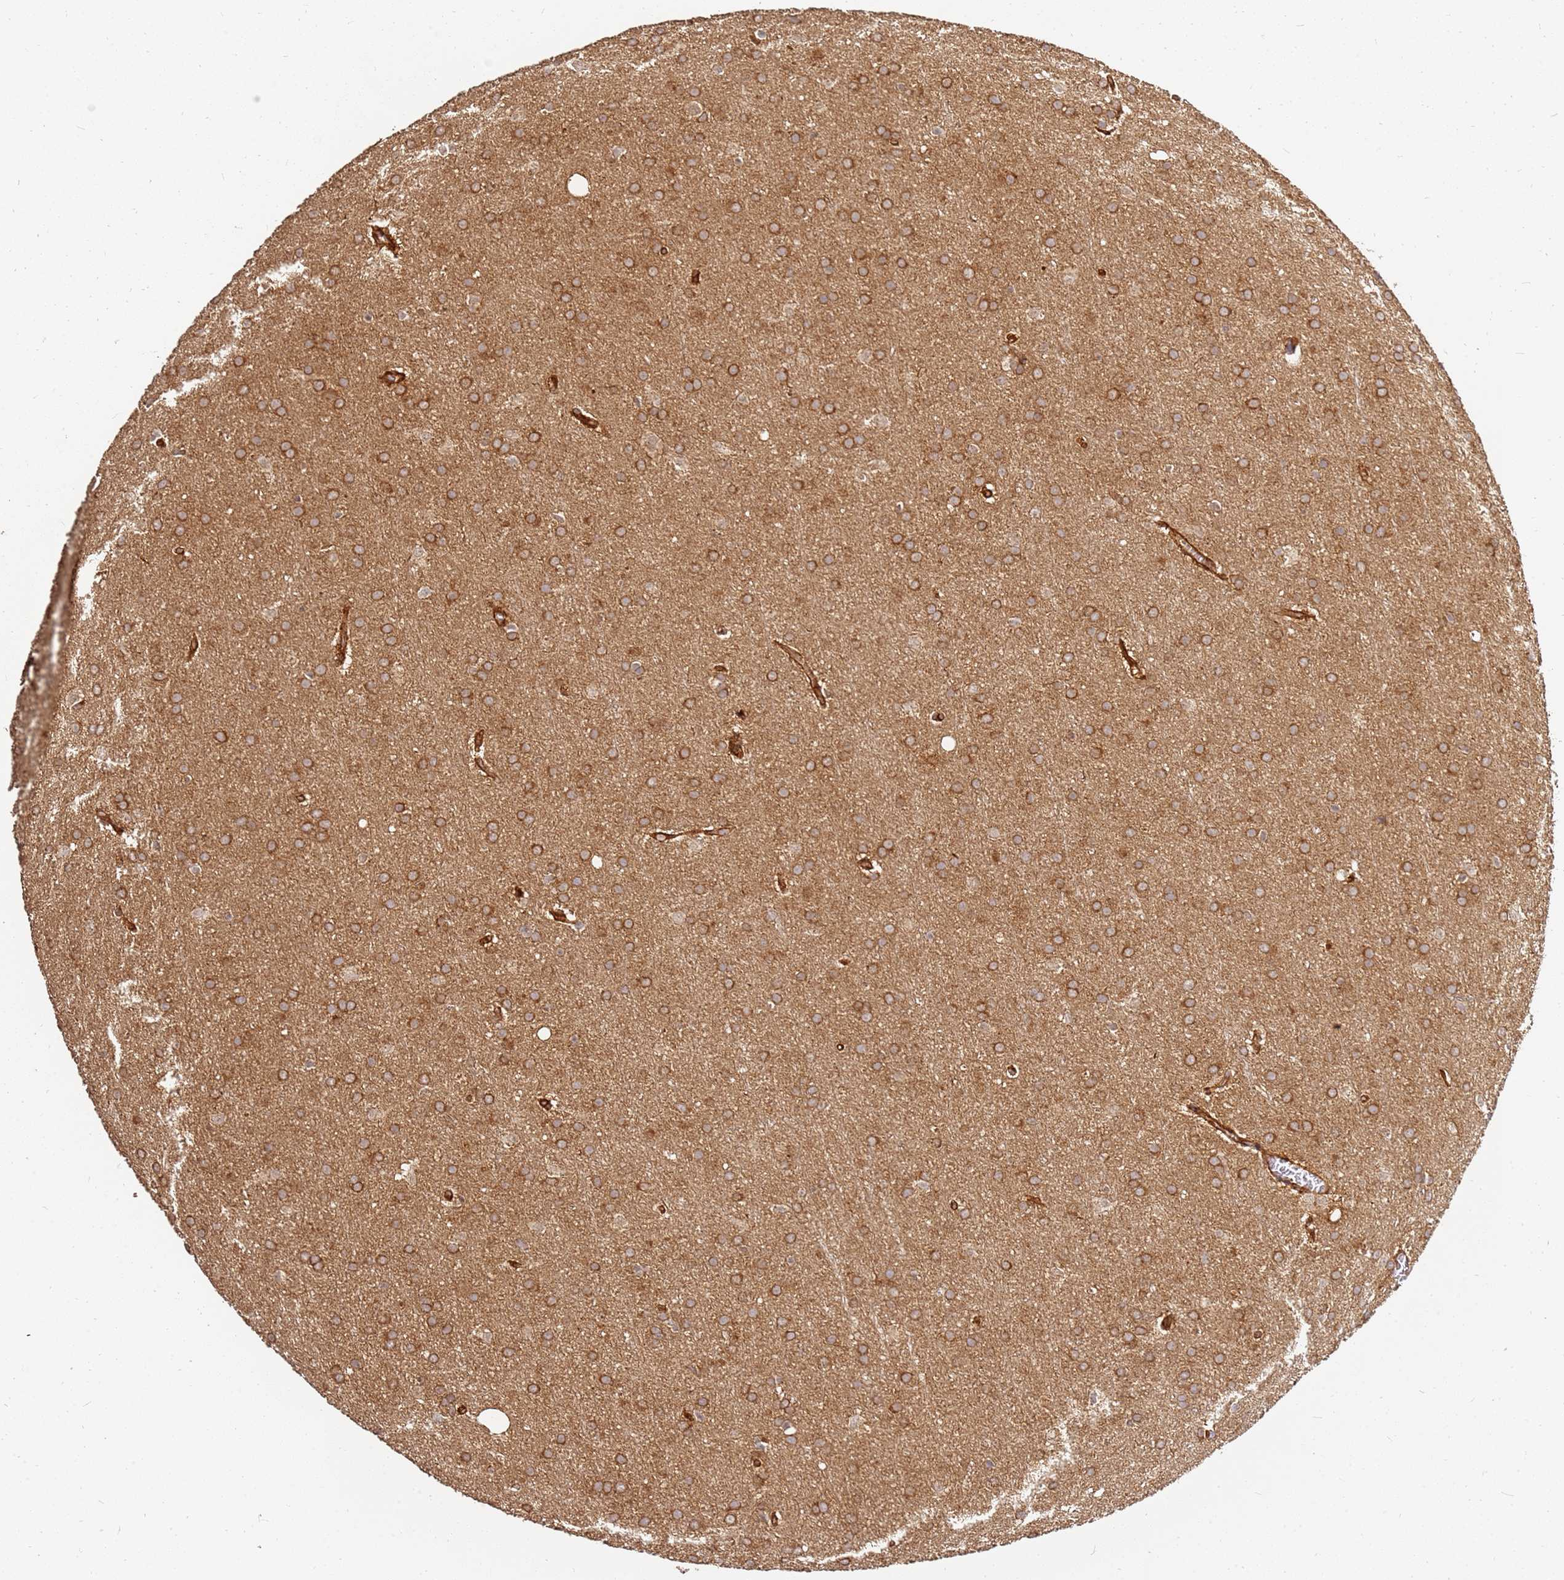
{"staining": {"intensity": "moderate", "quantity": ">75%", "location": "cytoplasmic/membranous"}, "tissue": "glioma", "cell_type": "Tumor cells", "image_type": "cancer", "snomed": [{"axis": "morphology", "description": "Glioma, malignant, Low grade"}, {"axis": "topography", "description": "Brain"}], "caption": "This histopathology image demonstrates glioma stained with immunohistochemistry (IHC) to label a protein in brown. The cytoplasmic/membranous of tumor cells show moderate positivity for the protein. Nuclei are counter-stained blue.", "gene": "DVL3", "patient": {"sex": "female", "age": 32}}